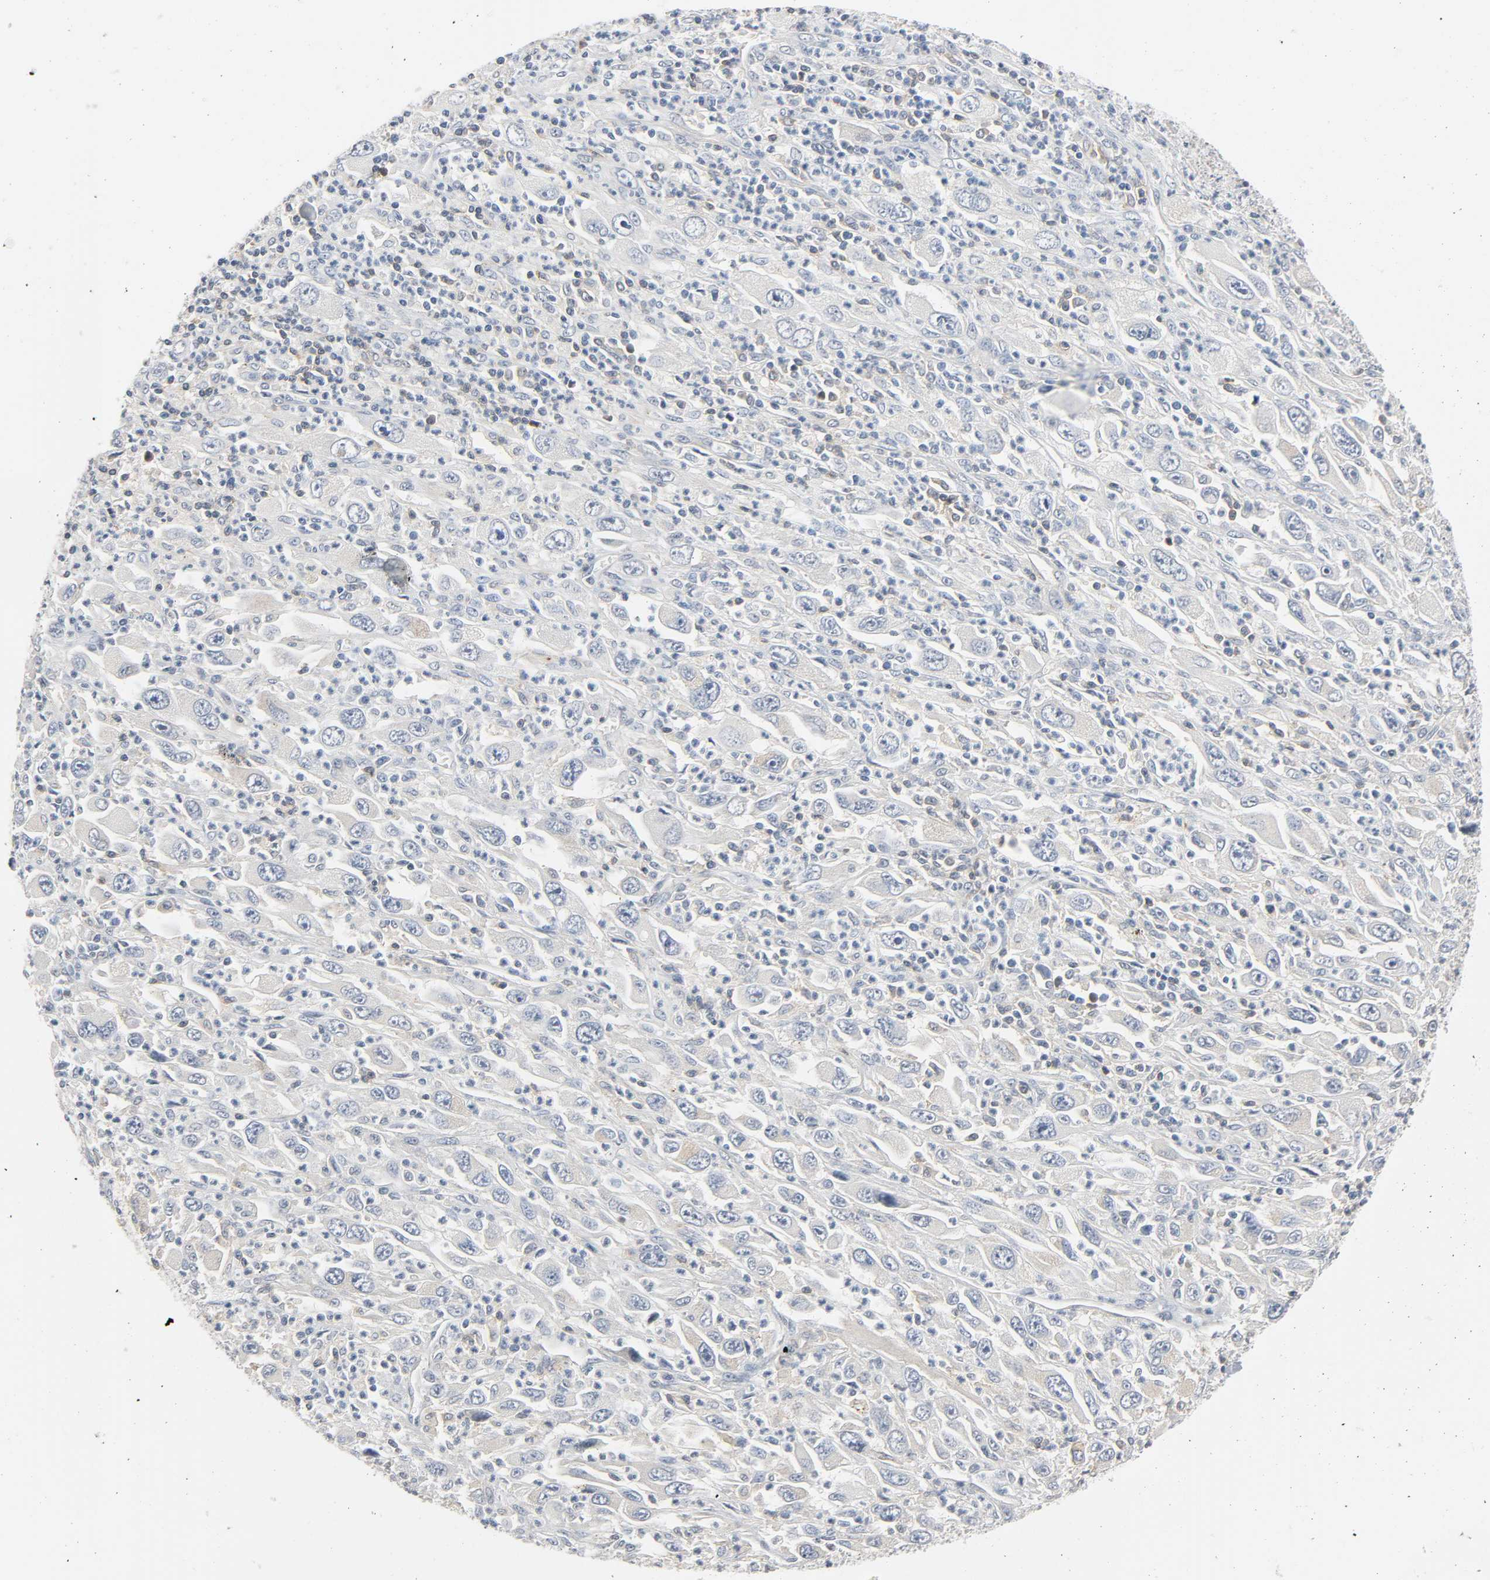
{"staining": {"intensity": "weak", "quantity": "<25%", "location": "cytoplasmic/membranous"}, "tissue": "melanoma", "cell_type": "Tumor cells", "image_type": "cancer", "snomed": [{"axis": "morphology", "description": "Malignant melanoma, Metastatic site"}, {"axis": "topography", "description": "Skin"}], "caption": "Immunohistochemical staining of malignant melanoma (metastatic site) demonstrates no significant positivity in tumor cells. (Immunohistochemistry (ihc), brightfield microscopy, high magnification).", "gene": "CD4", "patient": {"sex": "female", "age": 56}}